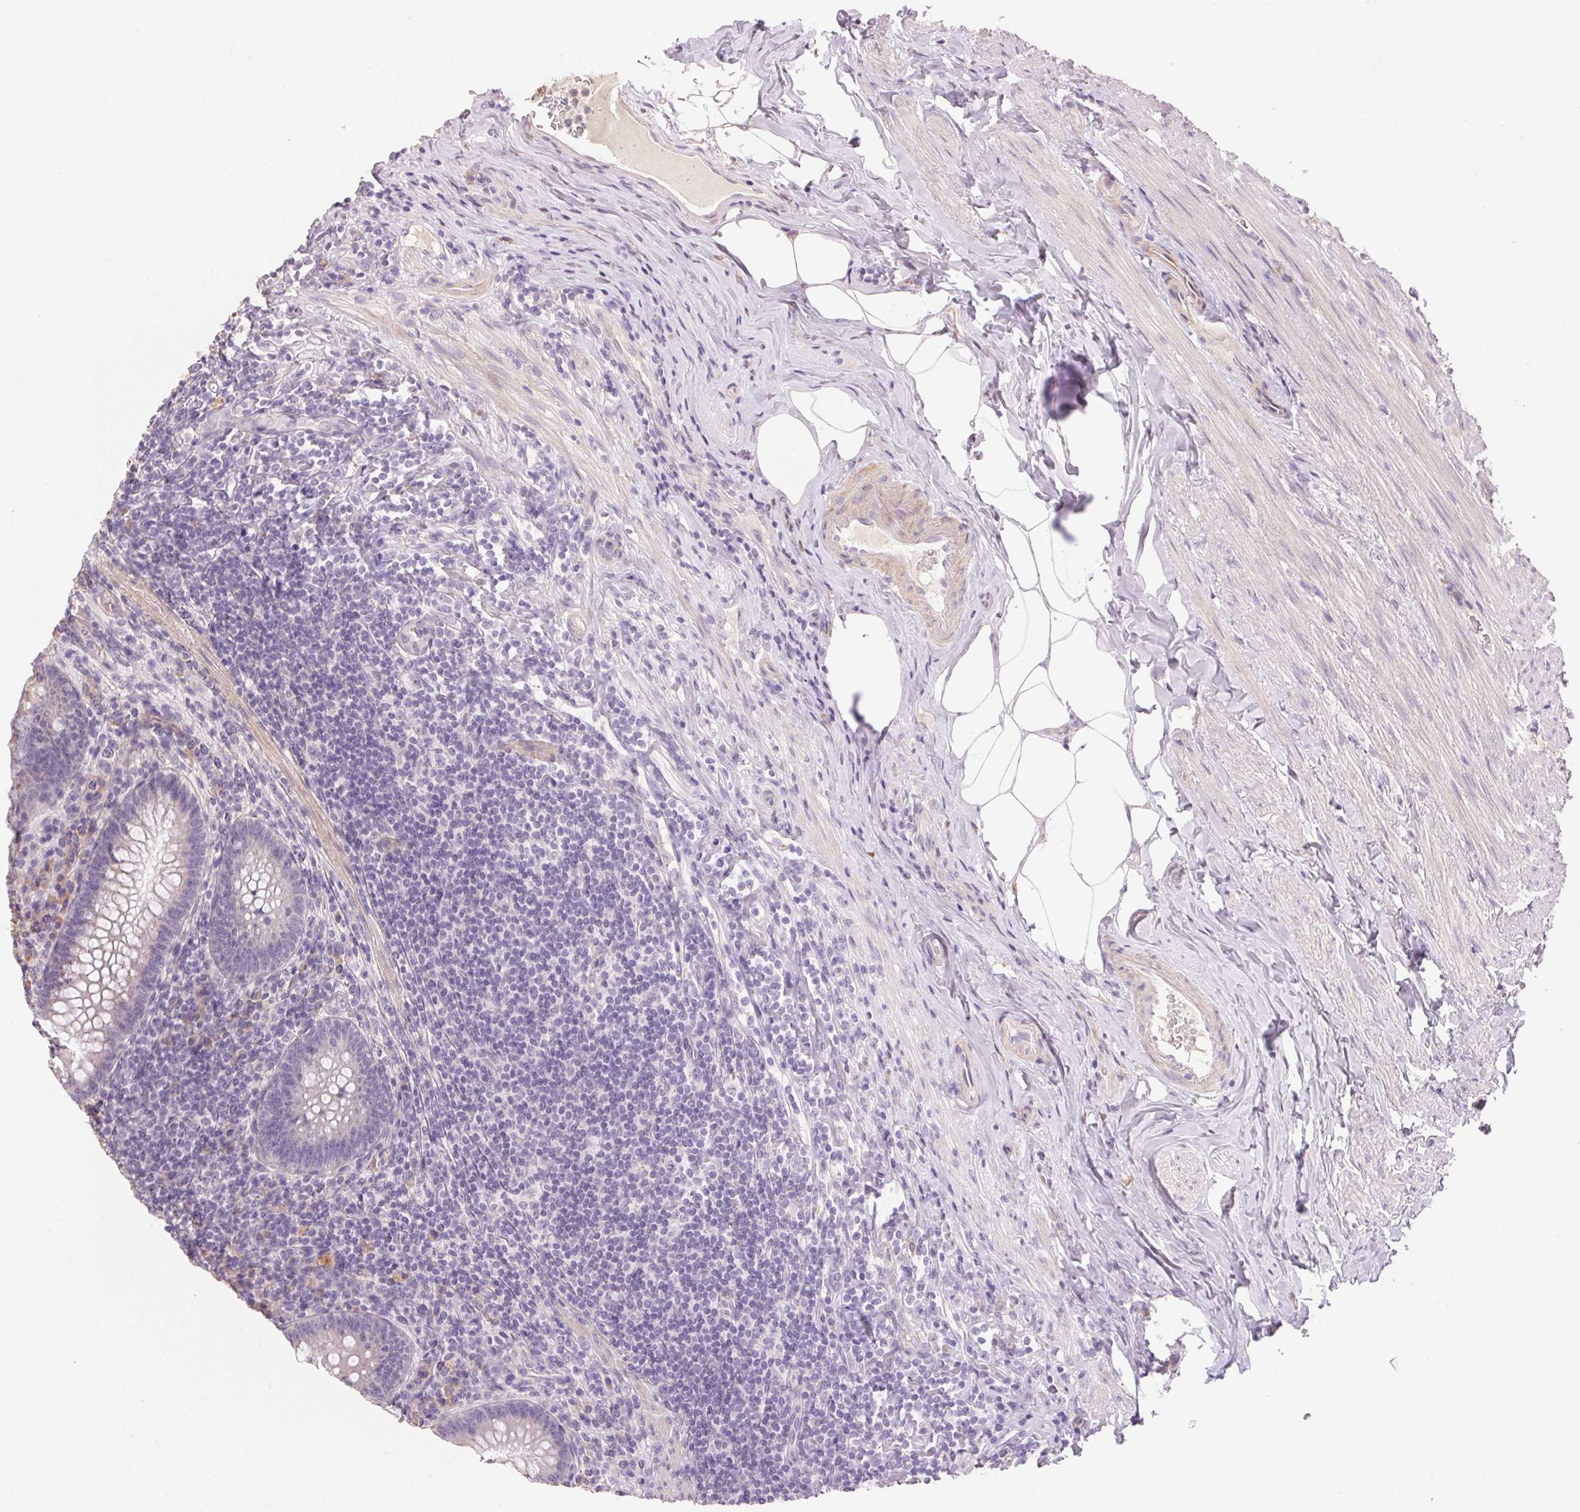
{"staining": {"intensity": "negative", "quantity": "none", "location": "none"}, "tissue": "appendix", "cell_type": "Glandular cells", "image_type": "normal", "snomed": [{"axis": "morphology", "description": "Normal tissue, NOS"}, {"axis": "topography", "description": "Appendix"}], "caption": "Immunohistochemical staining of unremarkable human appendix shows no significant positivity in glandular cells.", "gene": "LYZL6", "patient": {"sex": "male", "age": 47}}